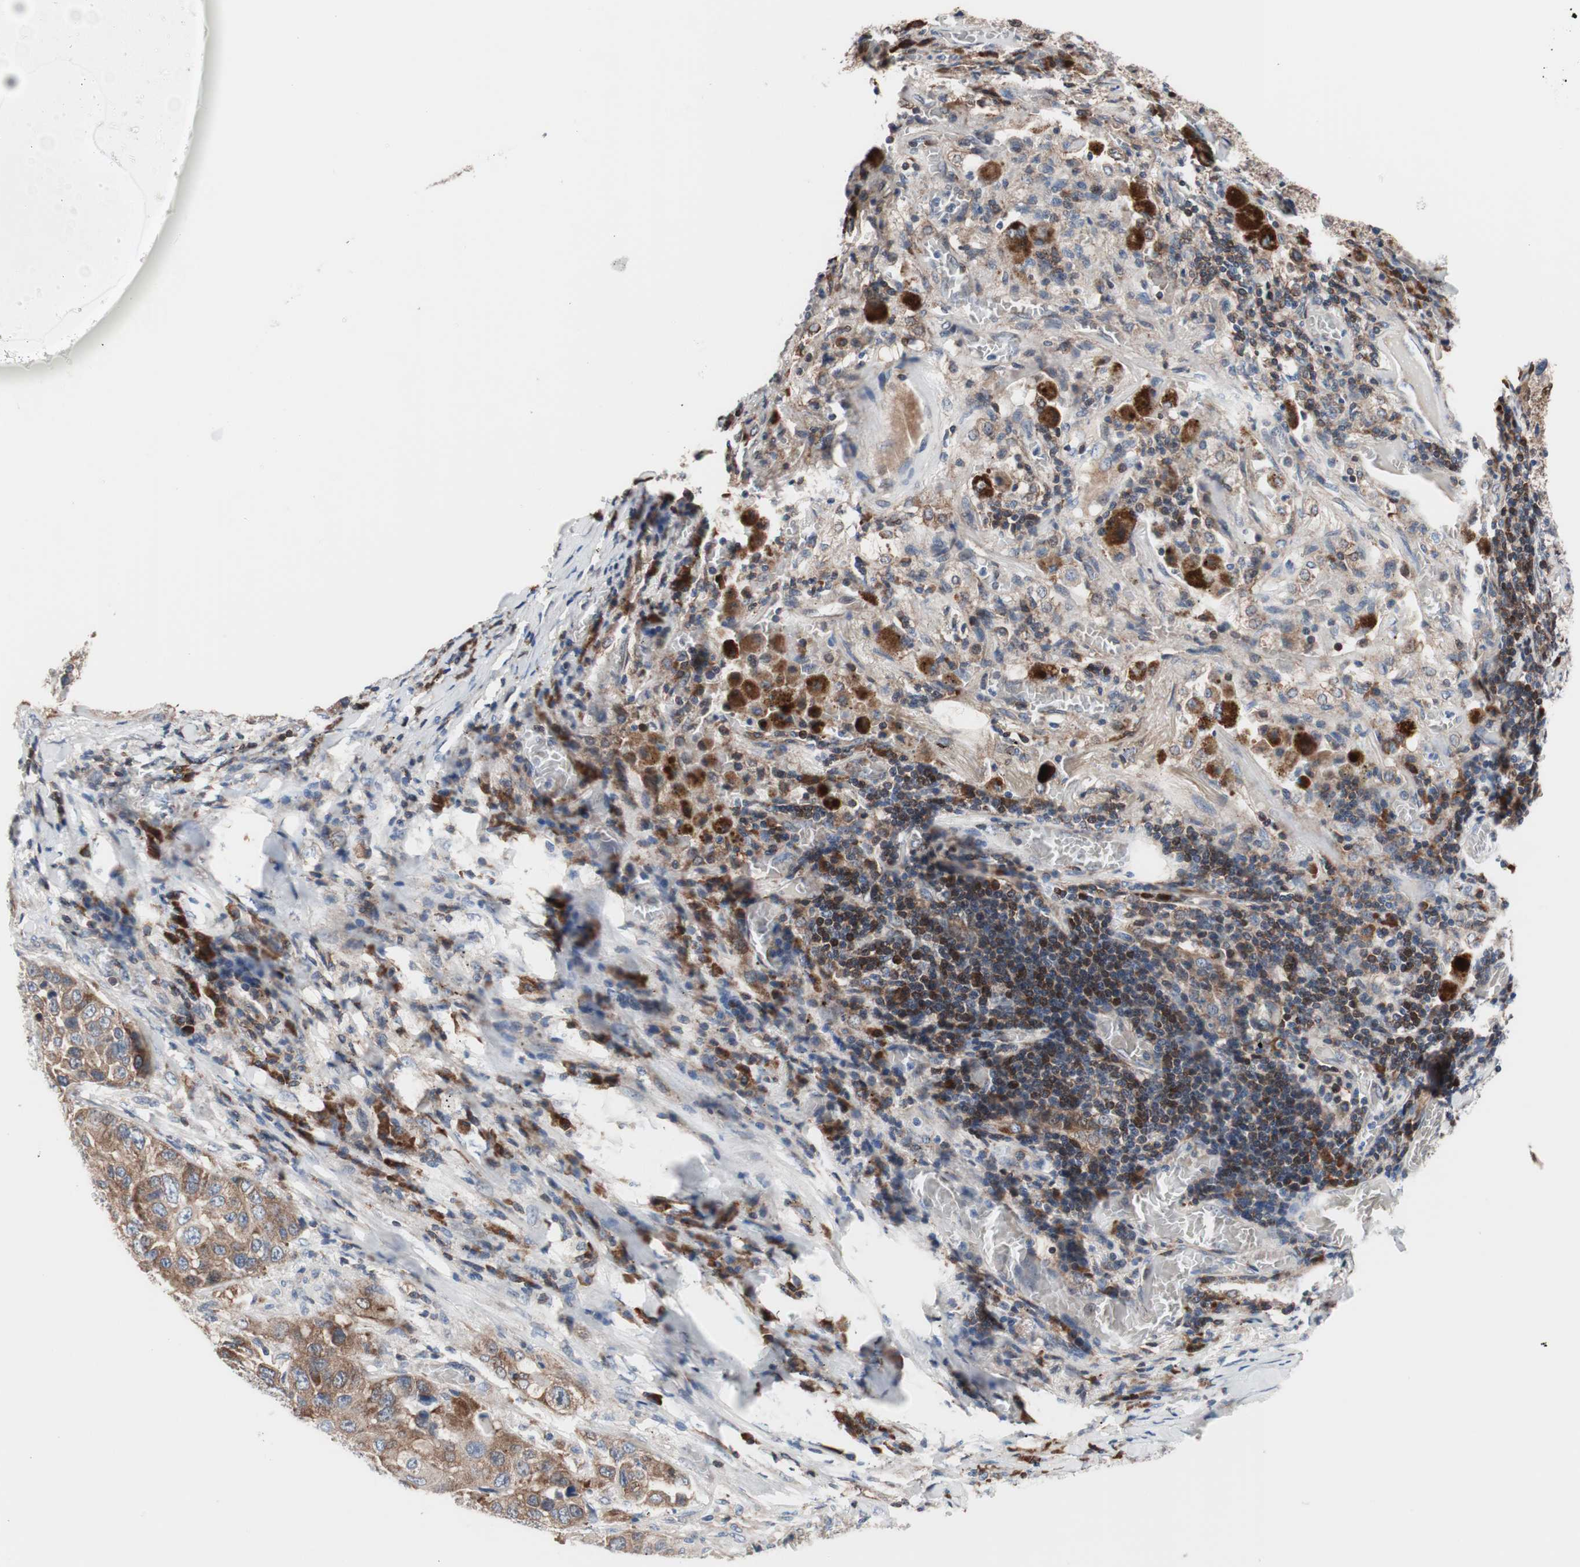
{"staining": {"intensity": "moderate", "quantity": "25%-75%", "location": "cytoplasmic/membranous"}, "tissue": "lung cancer", "cell_type": "Tumor cells", "image_type": "cancer", "snomed": [{"axis": "morphology", "description": "Squamous cell carcinoma, NOS"}, {"axis": "topography", "description": "Lung"}], "caption": "Protein staining demonstrates moderate cytoplasmic/membranous expression in approximately 25%-75% of tumor cells in squamous cell carcinoma (lung). The protein of interest is stained brown, and the nuclei are stained in blue (DAB (3,3'-diaminobenzidine) IHC with brightfield microscopy, high magnification).", "gene": "PRDX2", "patient": {"sex": "male", "age": 57}}